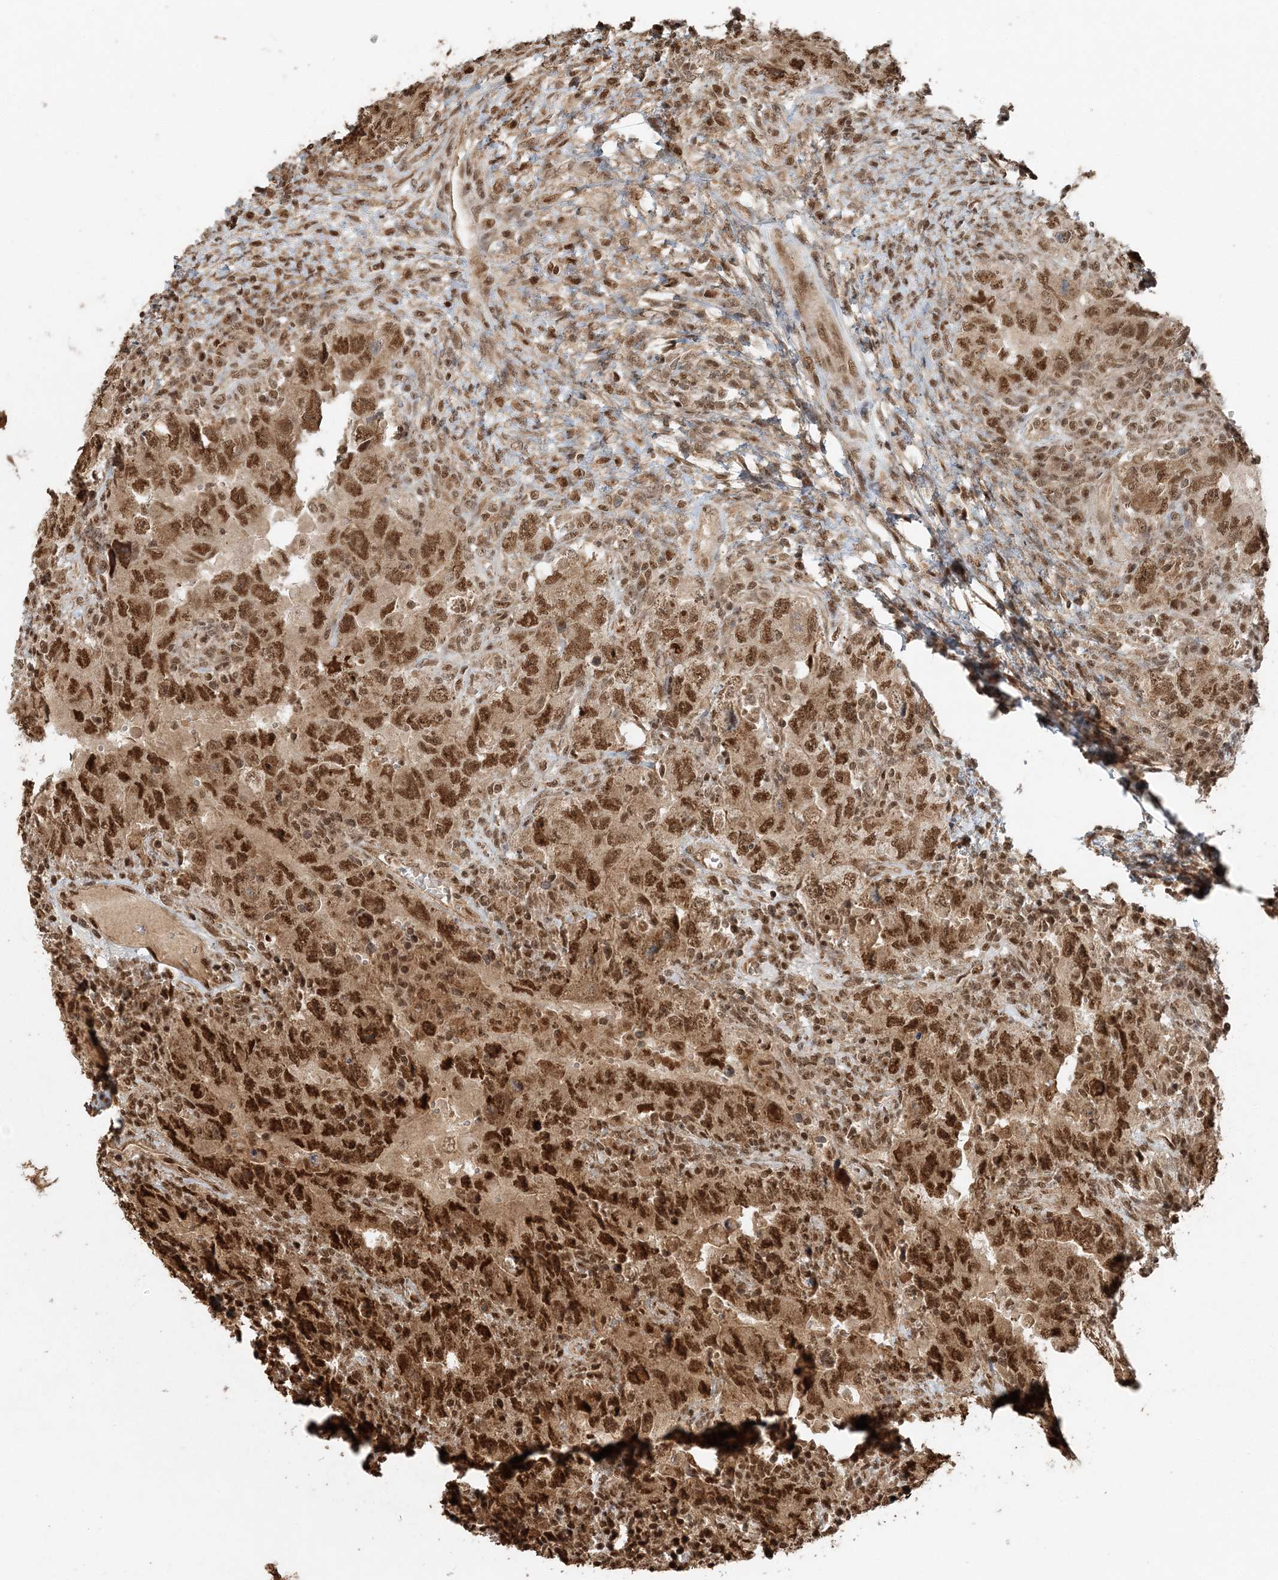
{"staining": {"intensity": "moderate", "quantity": ">75%", "location": "nuclear"}, "tissue": "testis cancer", "cell_type": "Tumor cells", "image_type": "cancer", "snomed": [{"axis": "morphology", "description": "Carcinoma, Embryonal, NOS"}, {"axis": "topography", "description": "Testis"}], "caption": "Protein analysis of testis cancer tissue reveals moderate nuclear positivity in approximately >75% of tumor cells. The protein of interest is shown in brown color, while the nuclei are stained blue.", "gene": "ARHGAP35", "patient": {"sex": "male", "age": 26}}